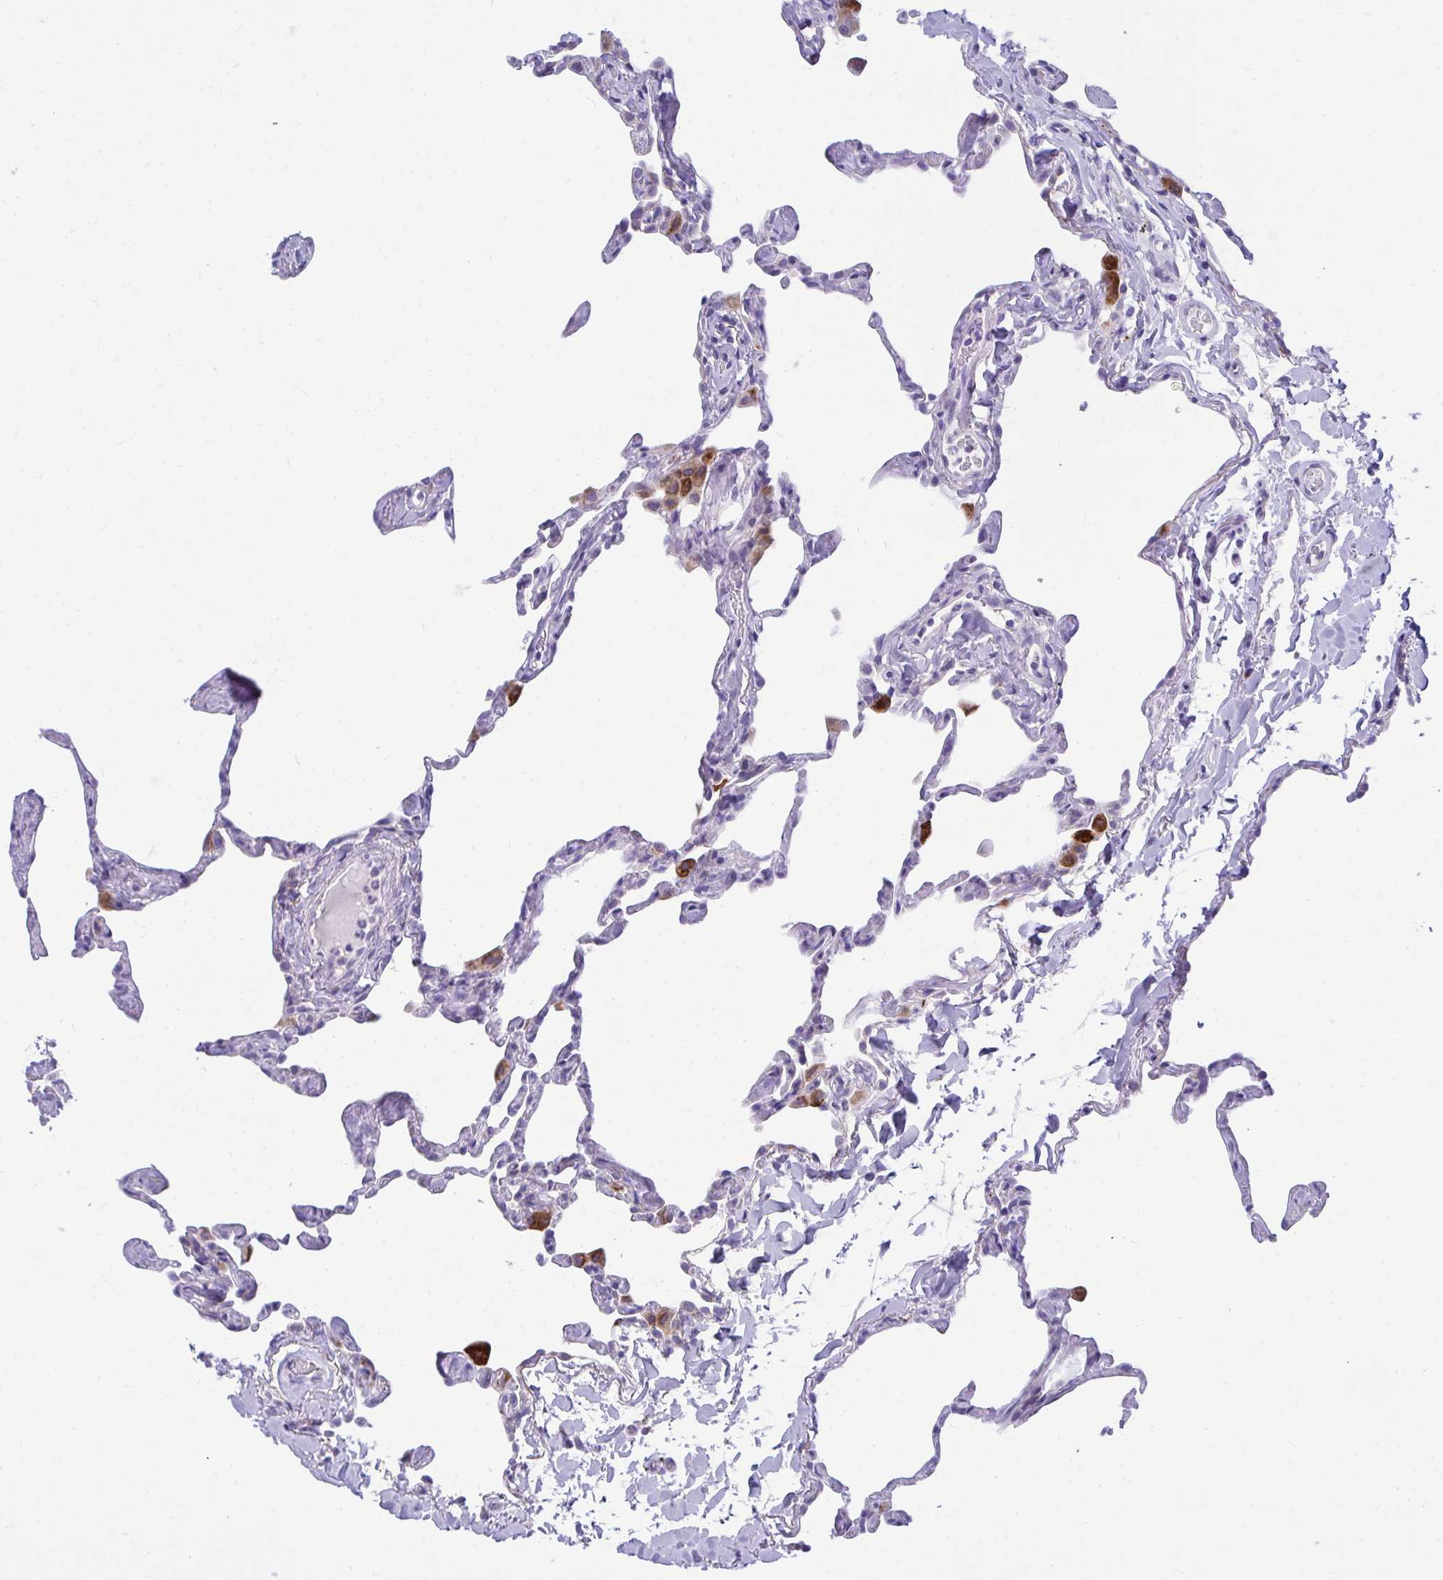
{"staining": {"intensity": "strong", "quantity": "<25%", "location": "cytoplasmic/membranous"}, "tissue": "lung", "cell_type": "Alveolar cells", "image_type": "normal", "snomed": [{"axis": "morphology", "description": "Normal tissue, NOS"}, {"axis": "topography", "description": "Lung"}], "caption": "Immunohistochemistry (IHC) (DAB (3,3'-diaminobenzidine)) staining of benign human lung displays strong cytoplasmic/membranous protein expression in approximately <25% of alveolar cells. The staining was performed using DAB to visualize the protein expression in brown, while the nuclei were stained in blue with hematoxylin (Magnification: 20x).", "gene": "AIG1", "patient": {"sex": "male", "age": 65}}